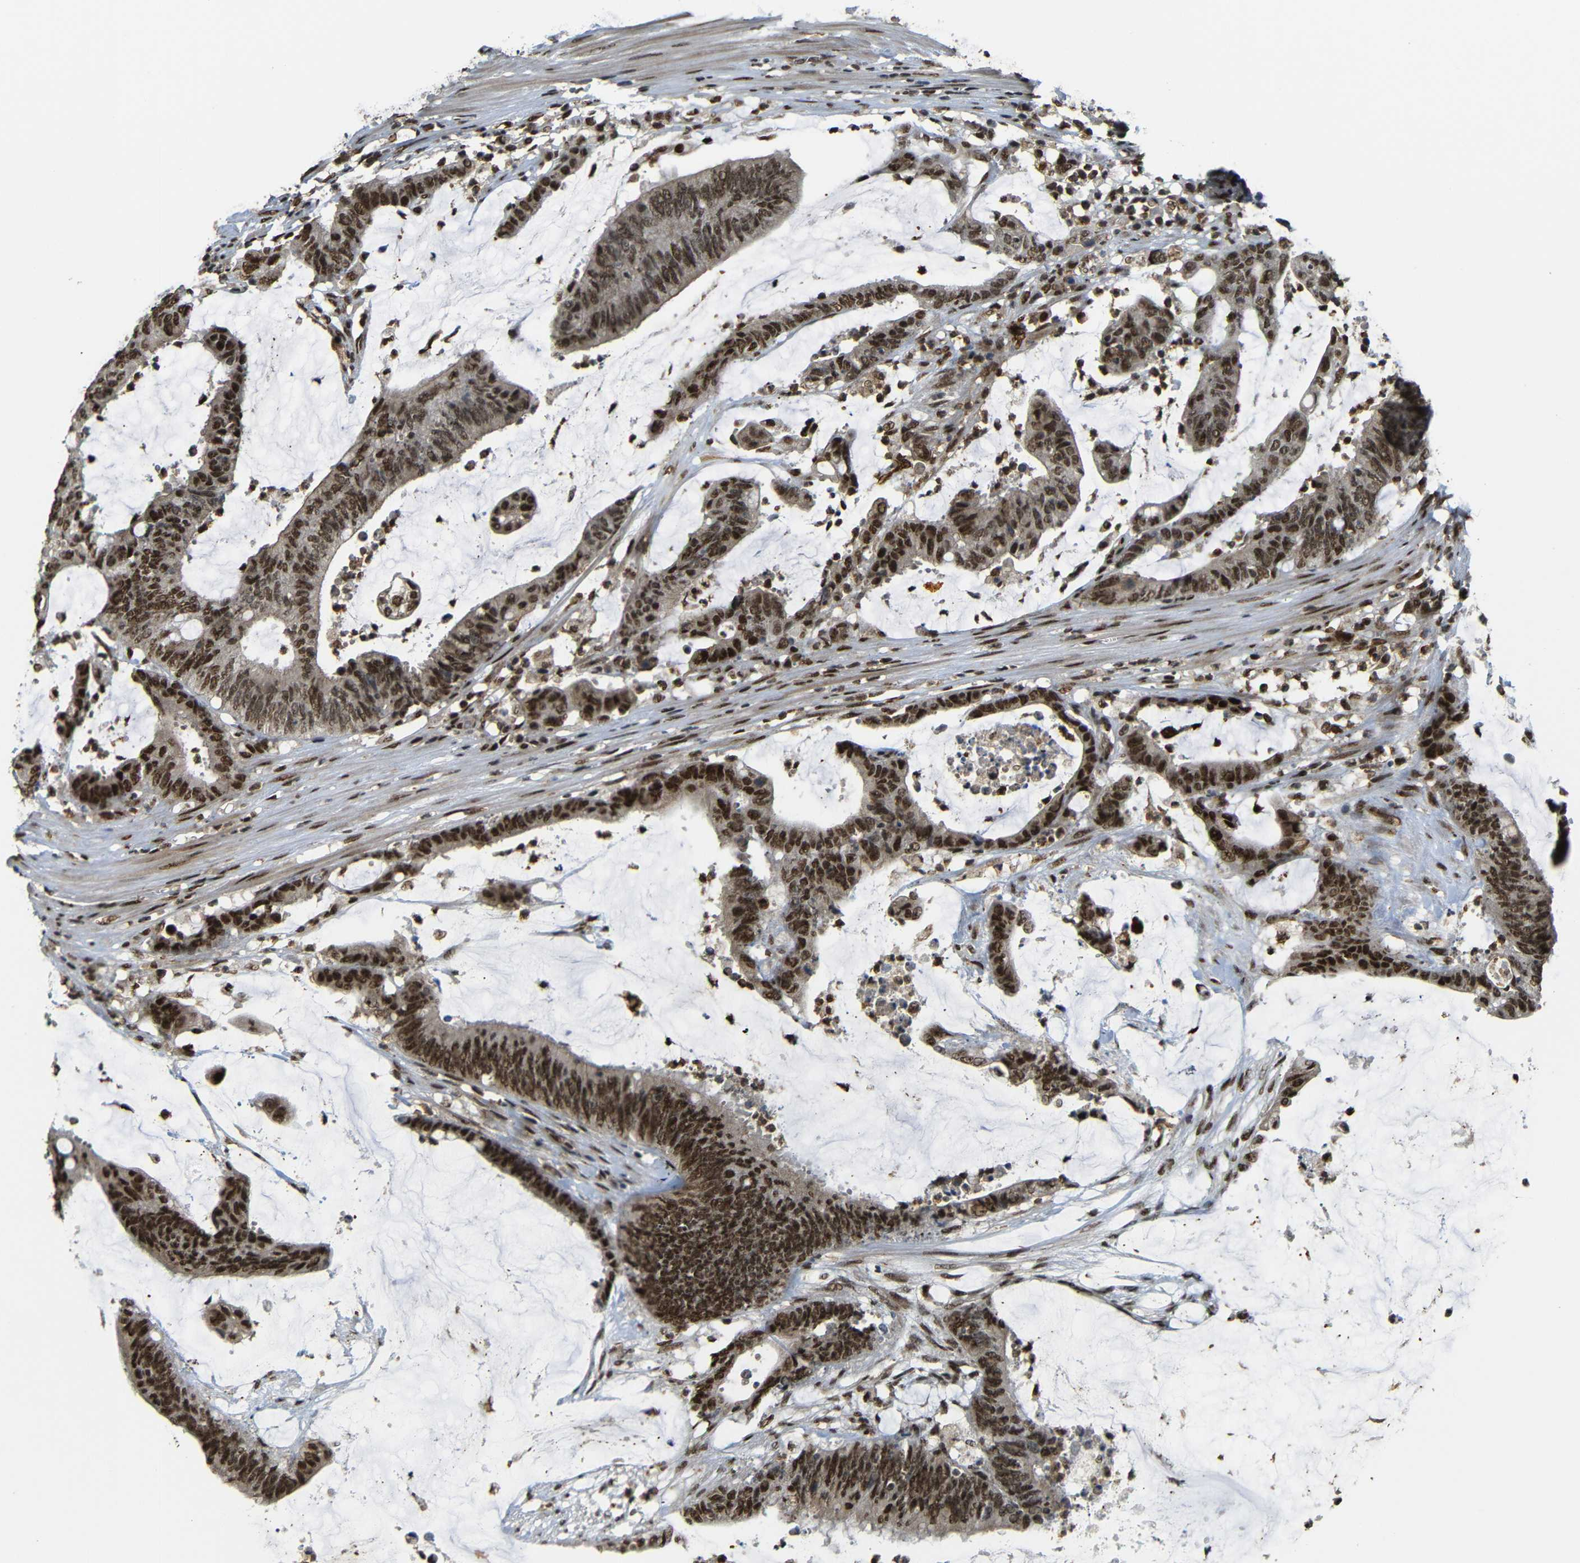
{"staining": {"intensity": "moderate", "quantity": ">75%", "location": "cytoplasmic/membranous,nuclear"}, "tissue": "colorectal cancer", "cell_type": "Tumor cells", "image_type": "cancer", "snomed": [{"axis": "morphology", "description": "Adenocarcinoma, NOS"}, {"axis": "topography", "description": "Rectum"}], "caption": "Protein staining of colorectal cancer (adenocarcinoma) tissue reveals moderate cytoplasmic/membranous and nuclear expression in about >75% of tumor cells. Nuclei are stained in blue.", "gene": "TCF7L2", "patient": {"sex": "female", "age": 66}}